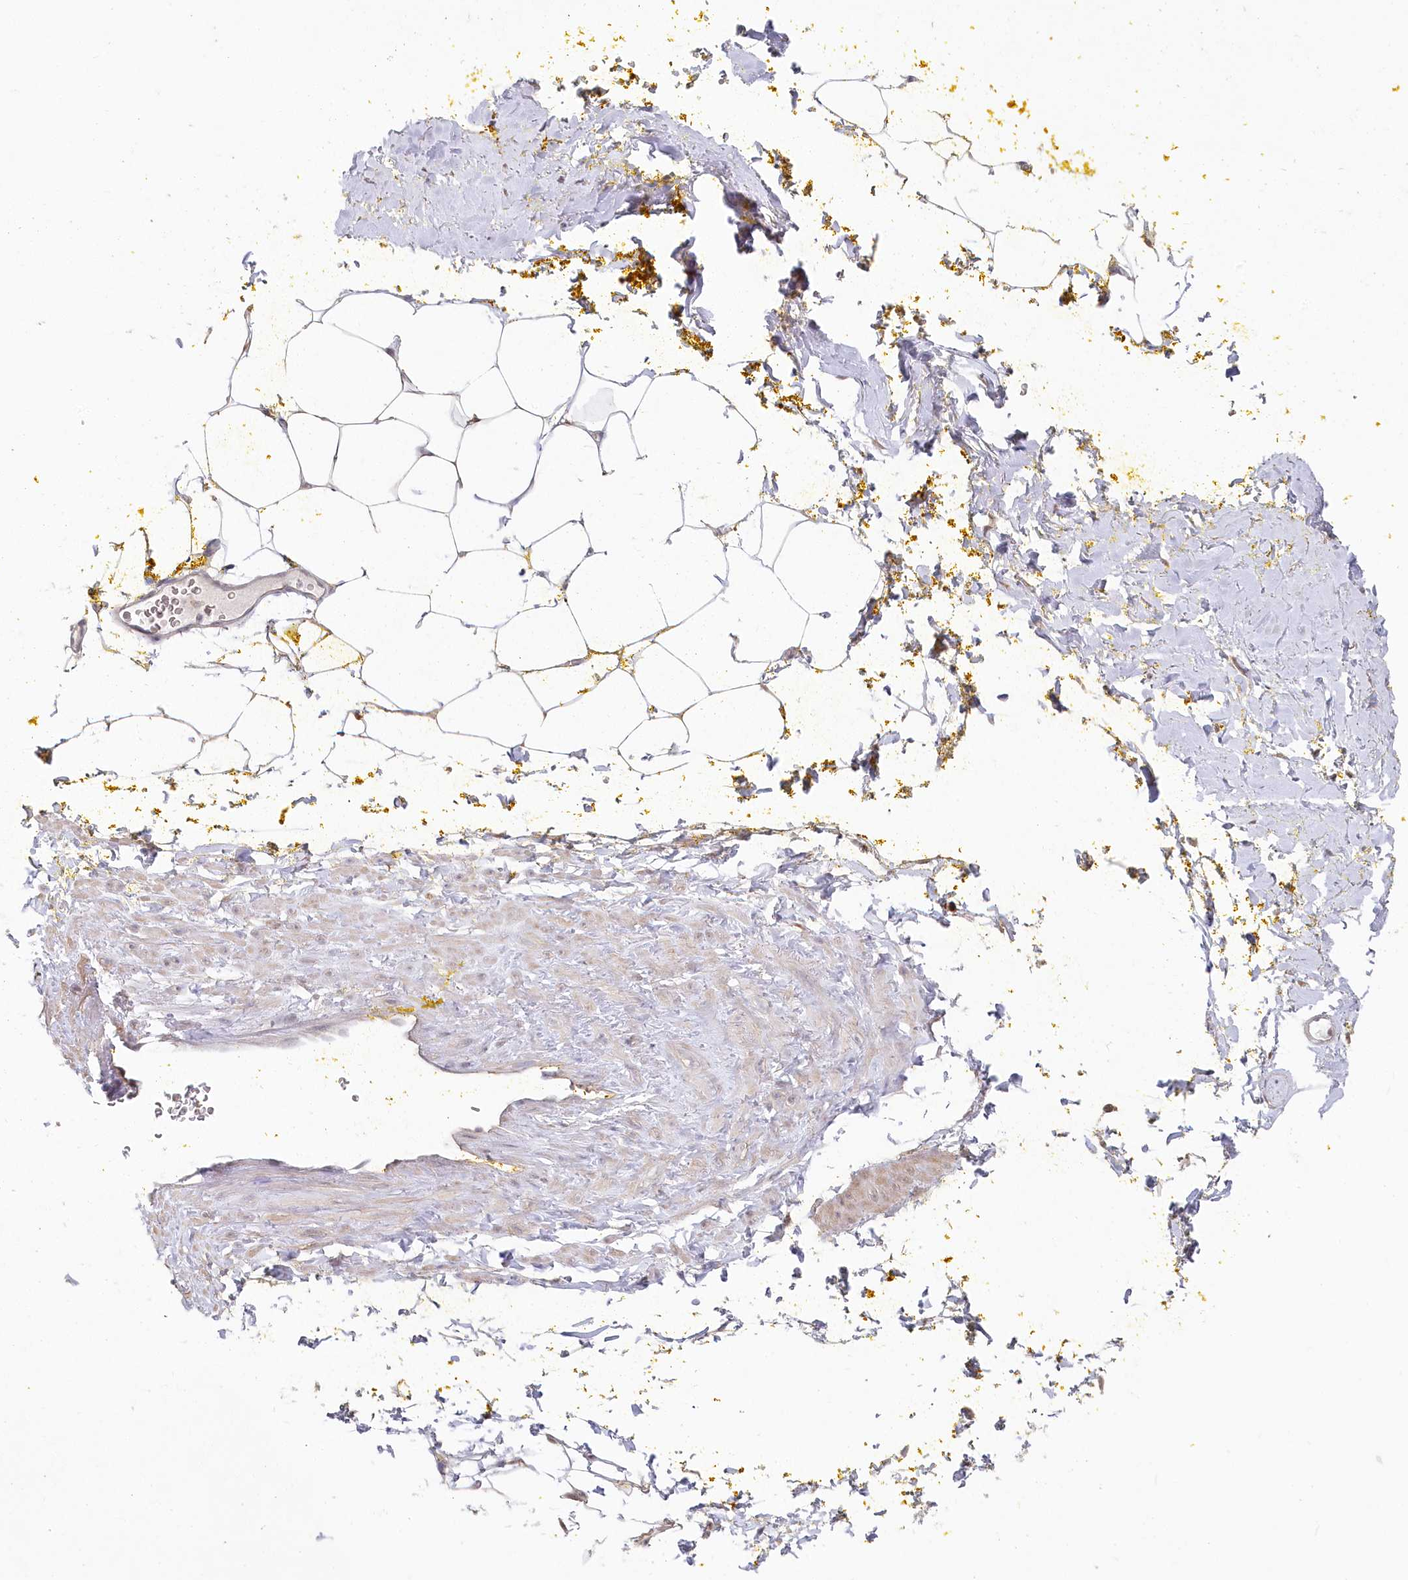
{"staining": {"intensity": "moderate", "quantity": "<25%", "location": "cytoplasmic/membranous"}, "tissue": "adipose tissue", "cell_type": "Adipocytes", "image_type": "normal", "snomed": [{"axis": "morphology", "description": "Normal tissue, NOS"}, {"axis": "morphology", "description": "Adenocarcinoma, Low grade"}, {"axis": "topography", "description": "Prostate"}, {"axis": "topography", "description": "Peripheral nerve tissue"}], "caption": "DAB immunohistochemical staining of normal adipose tissue demonstrates moderate cytoplasmic/membranous protein expression in about <25% of adipocytes. Immunohistochemistry stains the protein of interest in brown and the nuclei are stained blue.", "gene": "AAMDC", "patient": {"sex": "male", "age": 63}}